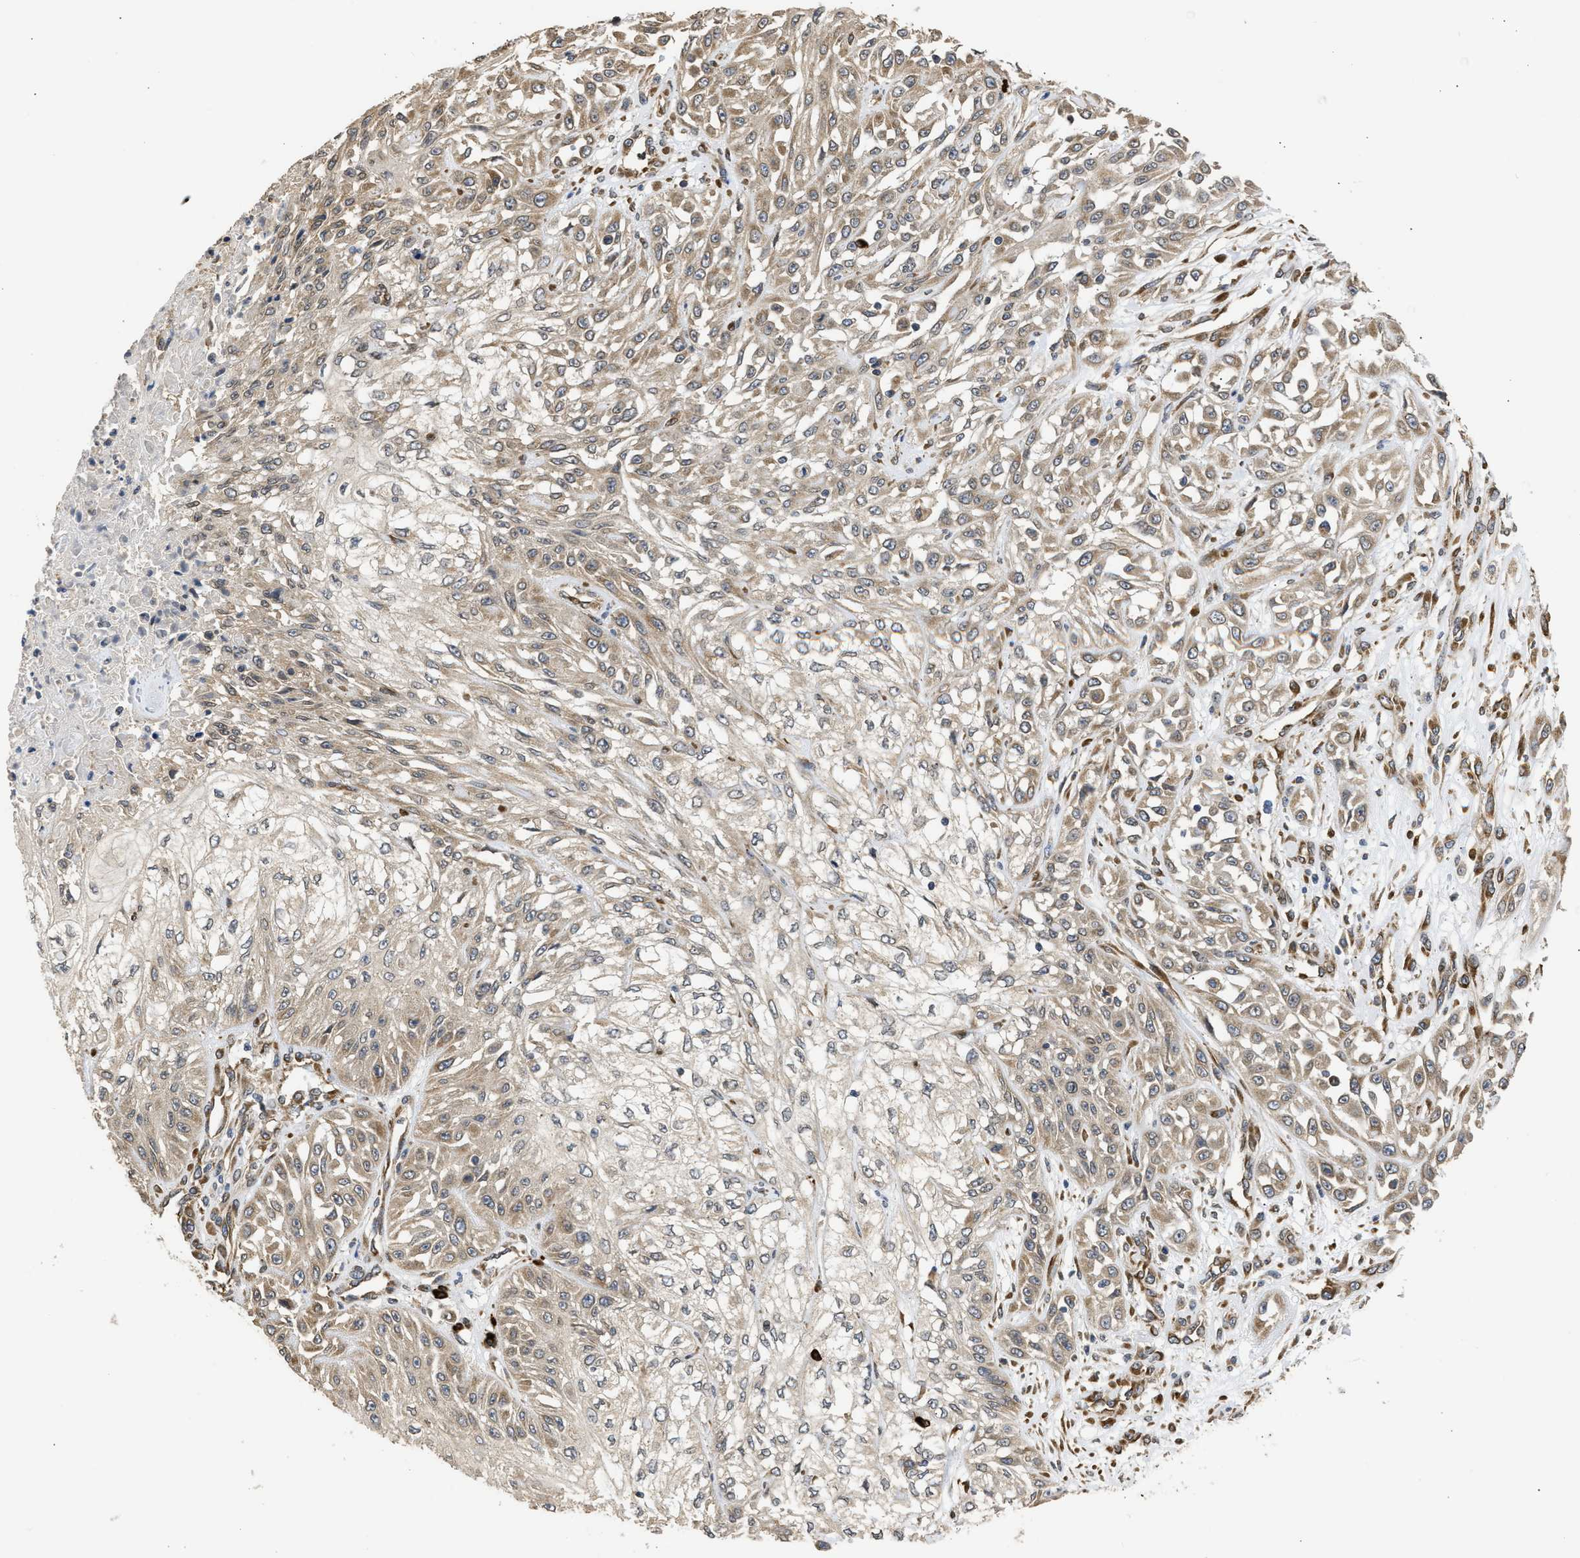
{"staining": {"intensity": "weak", "quantity": ">75%", "location": "cytoplasmic/membranous"}, "tissue": "skin cancer", "cell_type": "Tumor cells", "image_type": "cancer", "snomed": [{"axis": "morphology", "description": "Squamous cell carcinoma, NOS"}, {"axis": "morphology", "description": "Squamous cell carcinoma, metastatic, NOS"}, {"axis": "topography", "description": "Skin"}, {"axis": "topography", "description": "Lymph node"}], "caption": "Human skin squamous cell carcinoma stained with a brown dye displays weak cytoplasmic/membranous positive positivity in approximately >75% of tumor cells.", "gene": "DNAJC1", "patient": {"sex": "male", "age": 75}}